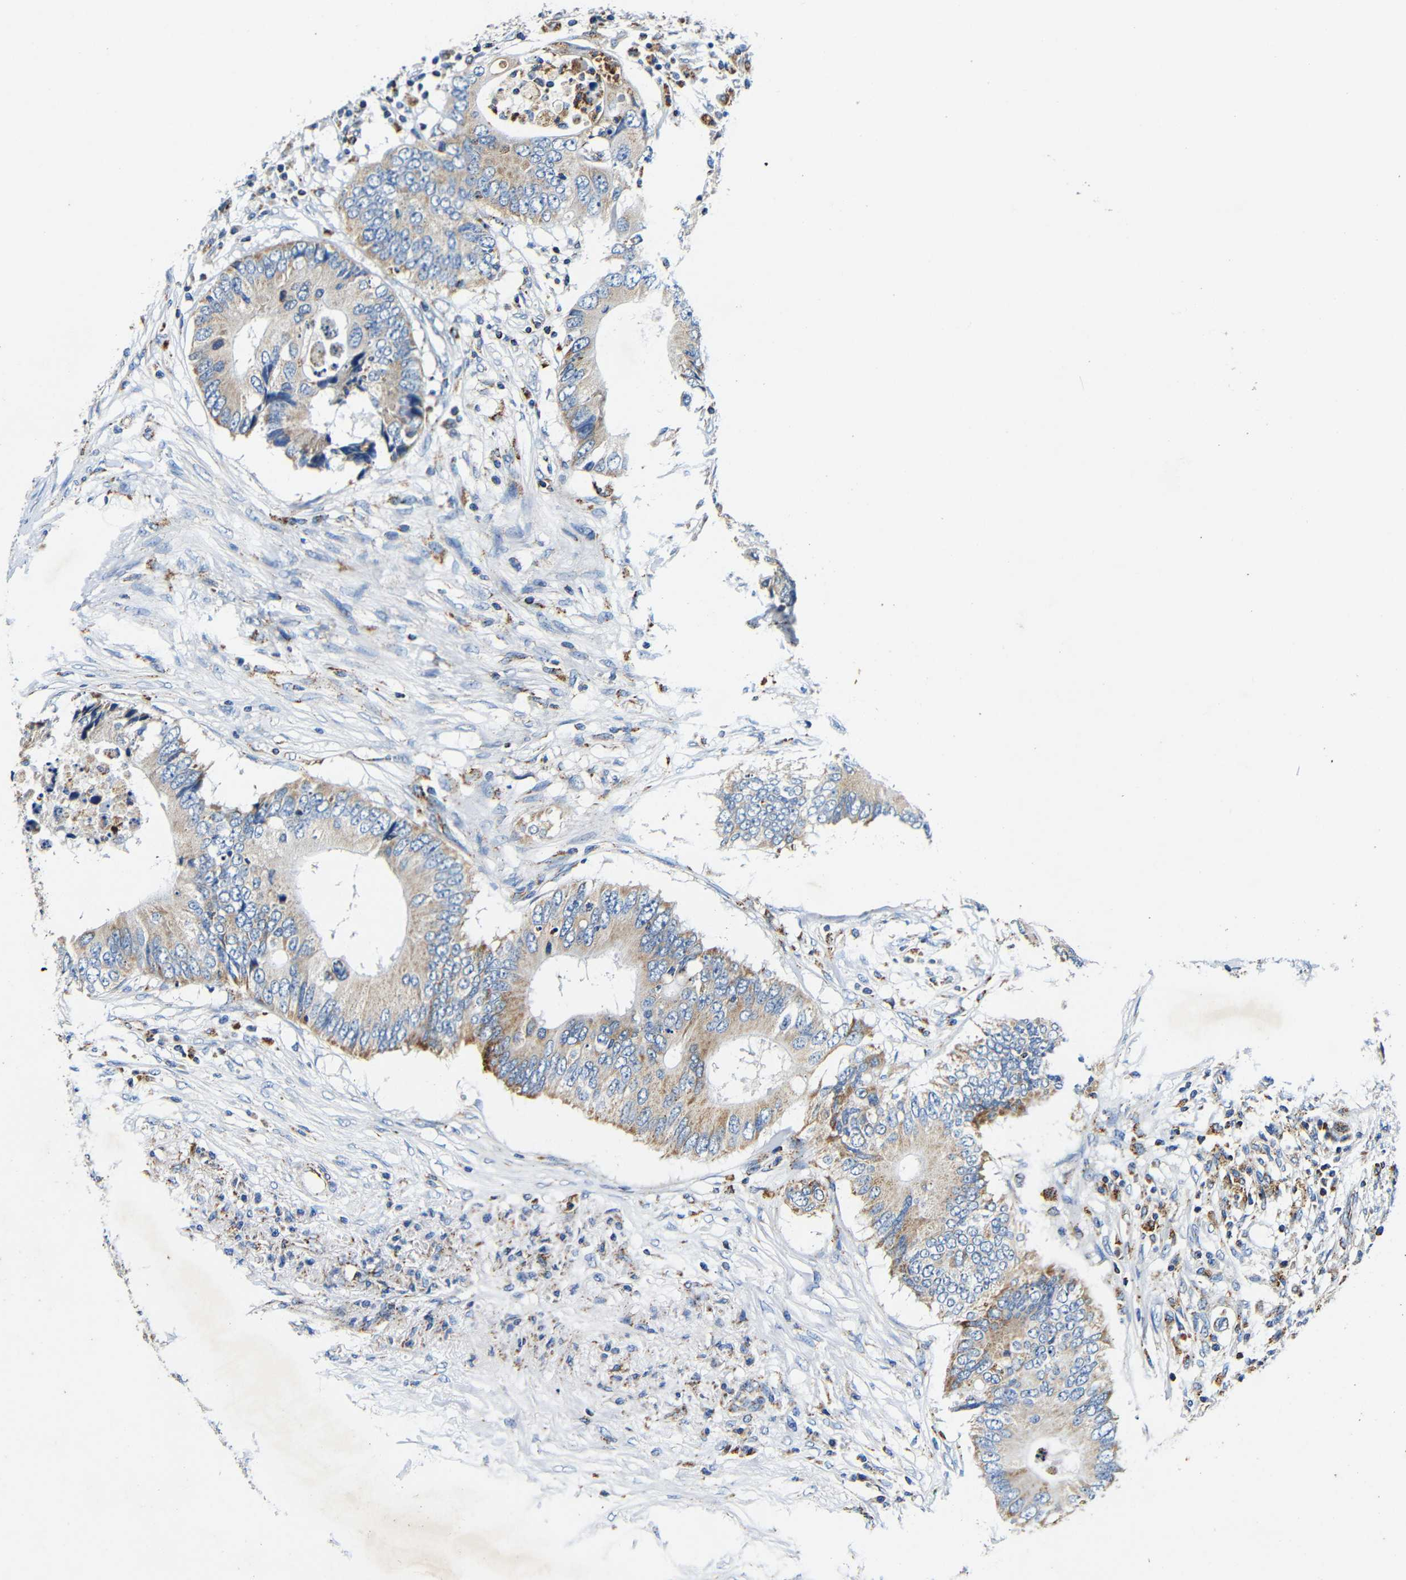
{"staining": {"intensity": "weak", "quantity": ">75%", "location": "cytoplasmic/membranous"}, "tissue": "colorectal cancer", "cell_type": "Tumor cells", "image_type": "cancer", "snomed": [{"axis": "morphology", "description": "Adenocarcinoma, NOS"}, {"axis": "topography", "description": "Rectum"}], "caption": "Colorectal cancer stained for a protein (brown) reveals weak cytoplasmic/membranous positive positivity in approximately >75% of tumor cells.", "gene": "GALNT18", "patient": {"sex": "male", "age": 76}}